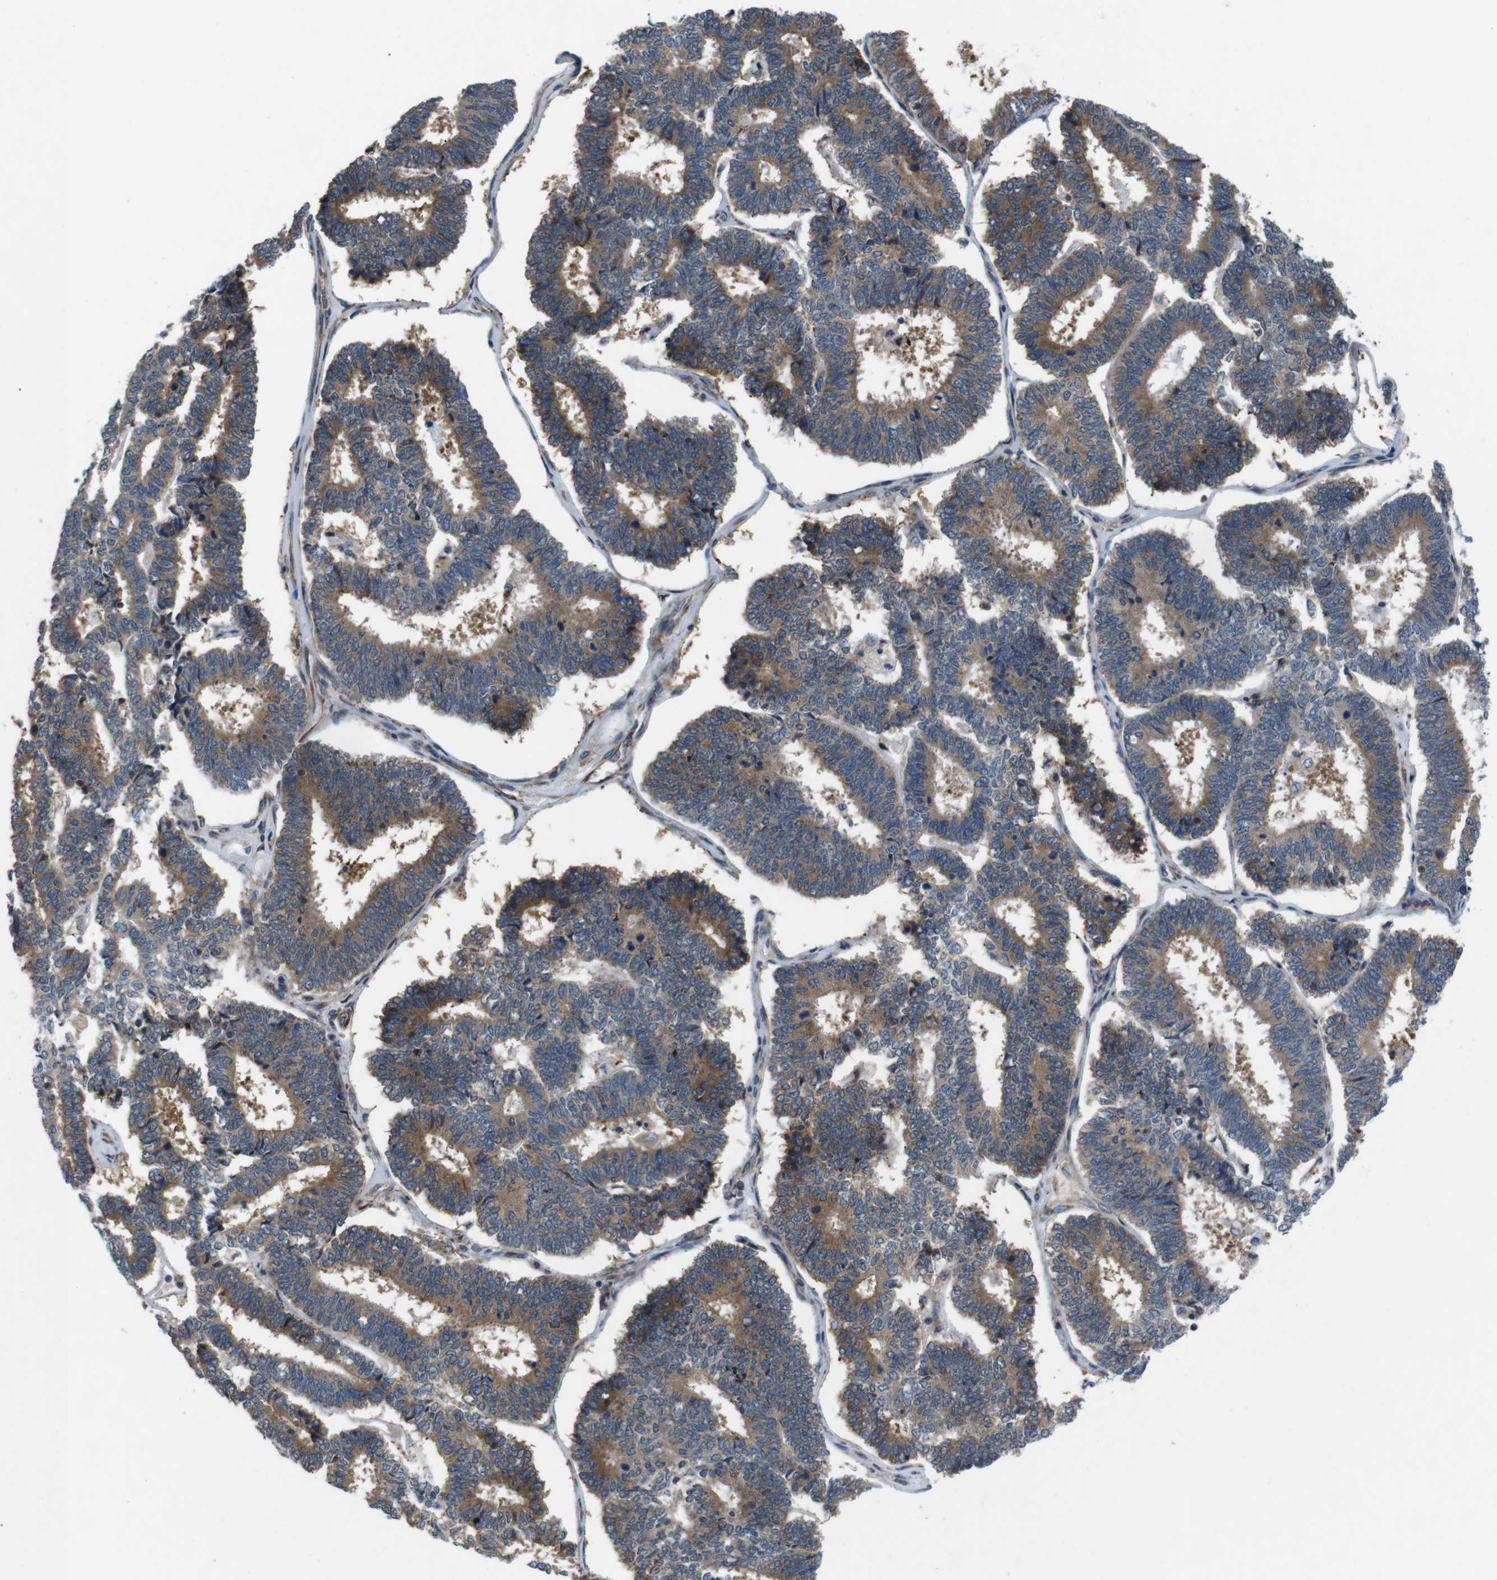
{"staining": {"intensity": "moderate", "quantity": ">75%", "location": "cytoplasmic/membranous"}, "tissue": "endometrial cancer", "cell_type": "Tumor cells", "image_type": "cancer", "snomed": [{"axis": "morphology", "description": "Adenocarcinoma, NOS"}, {"axis": "topography", "description": "Endometrium"}], "caption": "The micrograph reveals staining of endometrial cancer, revealing moderate cytoplasmic/membranous protein expression (brown color) within tumor cells.", "gene": "JAK1", "patient": {"sex": "female", "age": 70}}